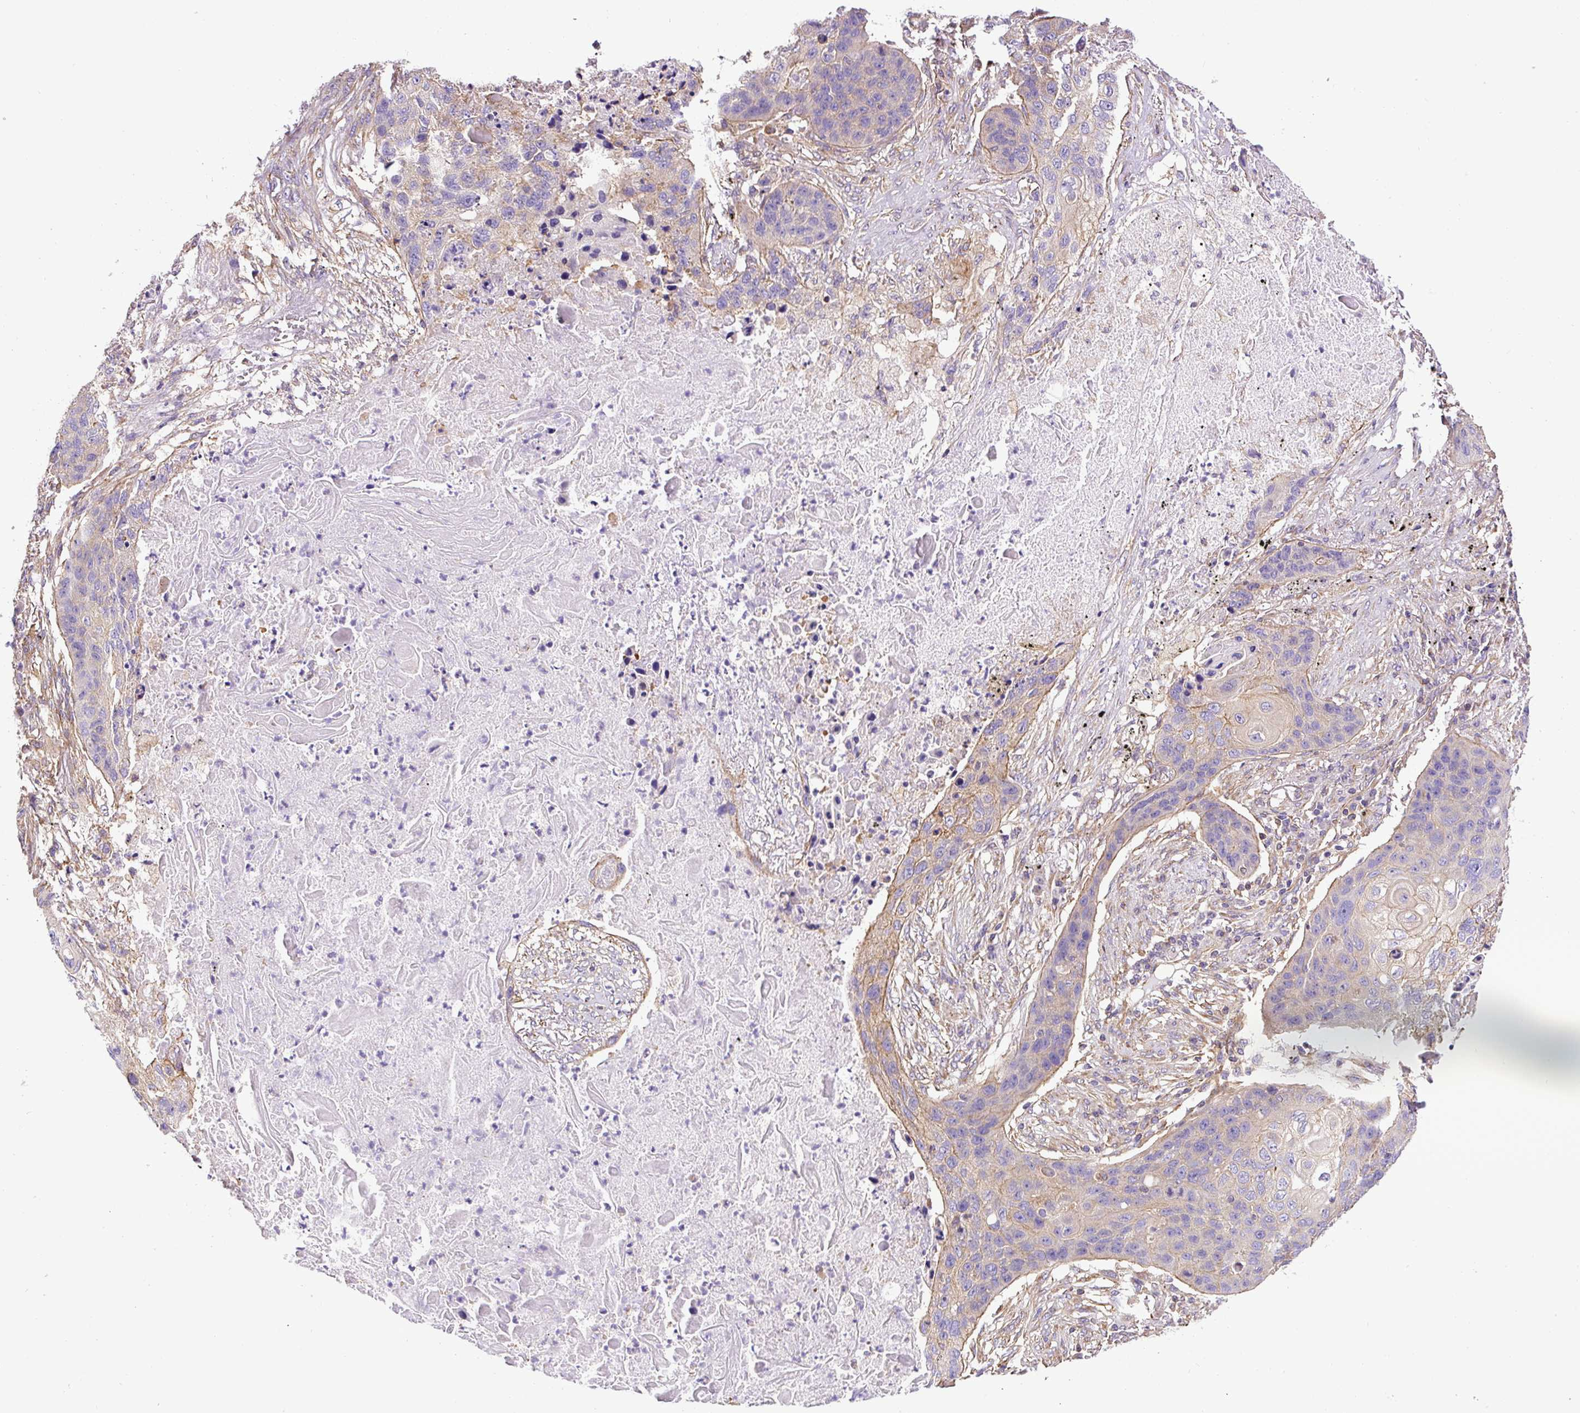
{"staining": {"intensity": "negative", "quantity": "none", "location": "none"}, "tissue": "lung cancer", "cell_type": "Tumor cells", "image_type": "cancer", "snomed": [{"axis": "morphology", "description": "Squamous cell carcinoma, NOS"}, {"axis": "topography", "description": "Lung"}], "caption": "The image displays no staining of tumor cells in squamous cell carcinoma (lung).", "gene": "DCTN1", "patient": {"sex": "female", "age": 63}}